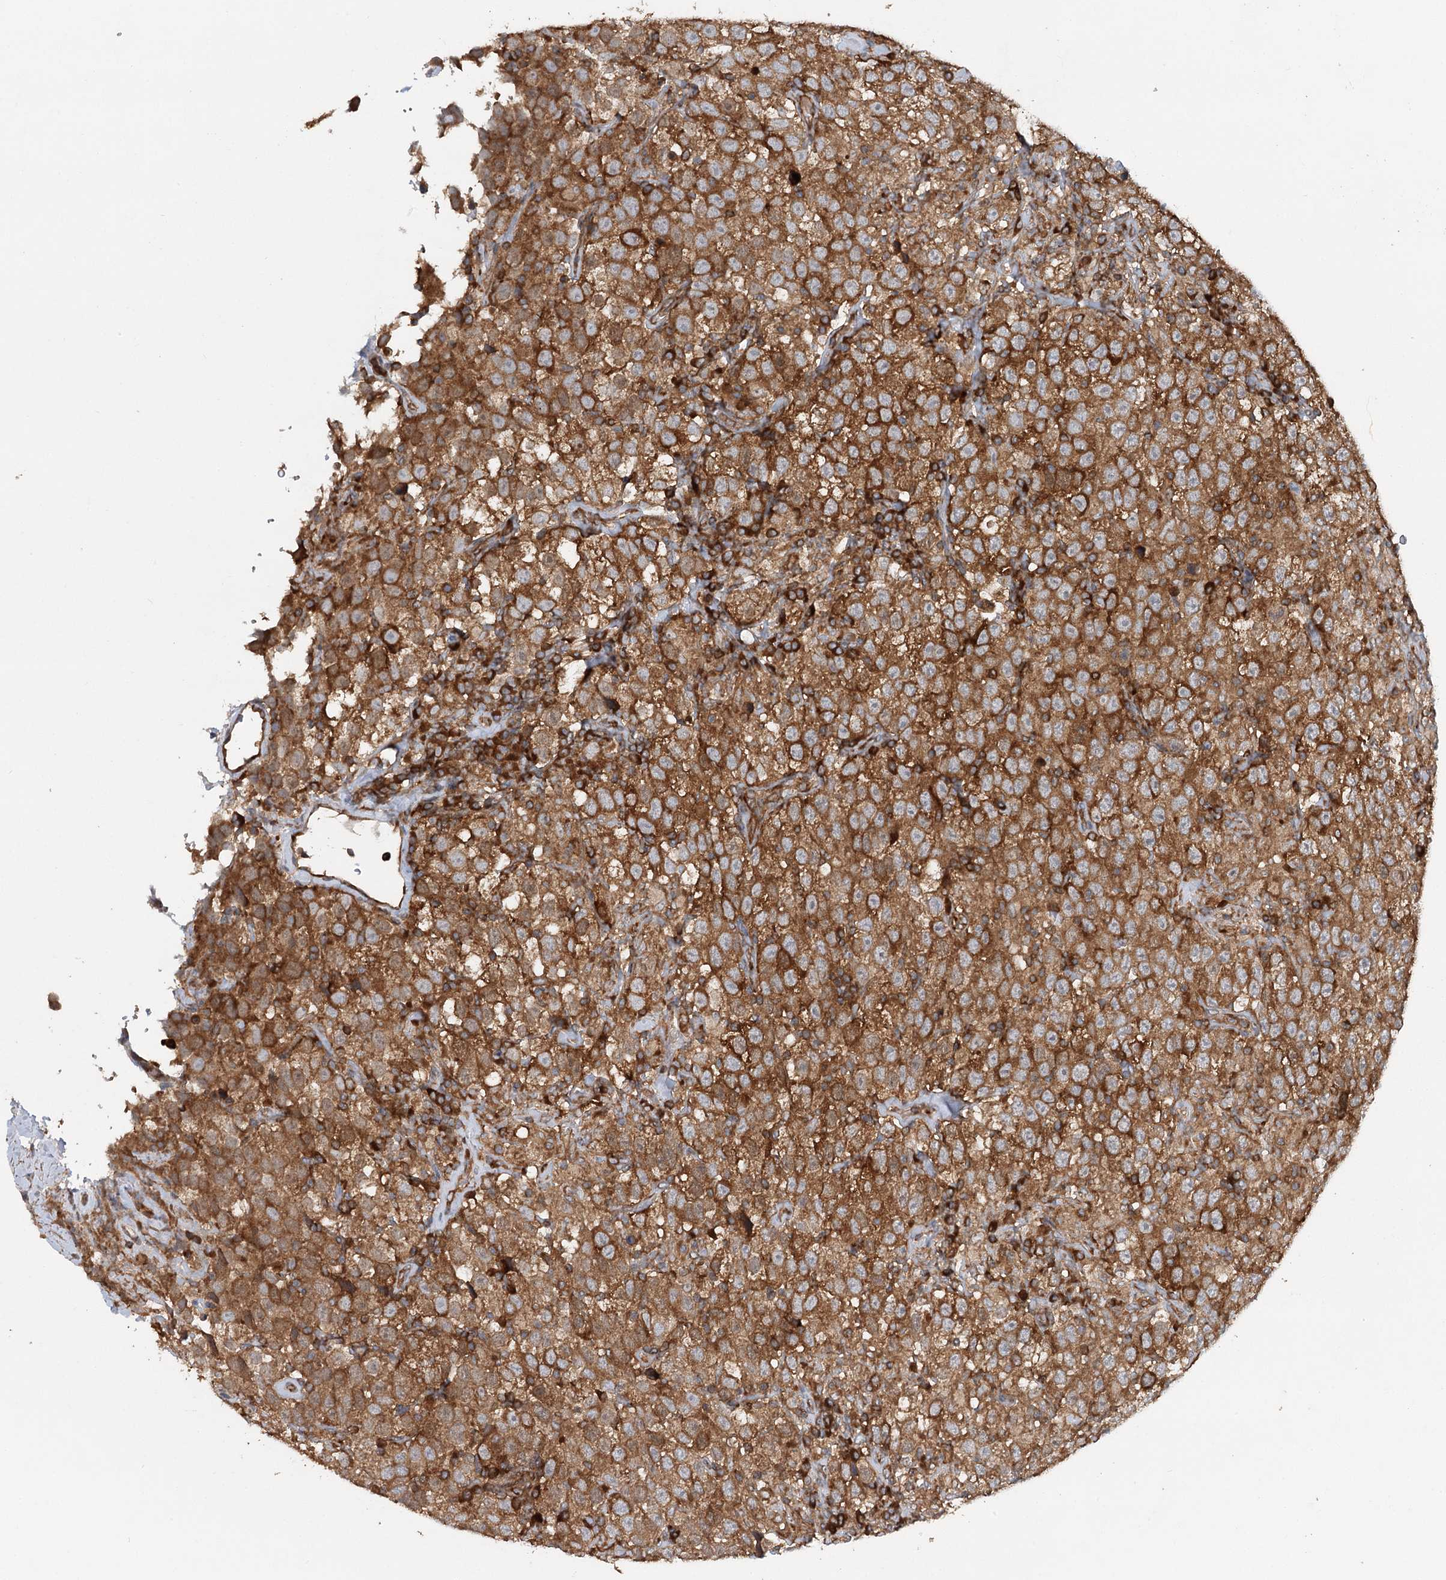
{"staining": {"intensity": "moderate", "quantity": ">75%", "location": "cytoplasmic/membranous"}, "tissue": "testis cancer", "cell_type": "Tumor cells", "image_type": "cancer", "snomed": [{"axis": "morphology", "description": "Seminoma, NOS"}, {"axis": "topography", "description": "Testis"}], "caption": "Immunohistochemical staining of human seminoma (testis) demonstrates medium levels of moderate cytoplasmic/membranous expression in approximately >75% of tumor cells. The protein is shown in brown color, while the nuclei are stained blue.", "gene": "PAIP2", "patient": {"sex": "male", "age": 41}}